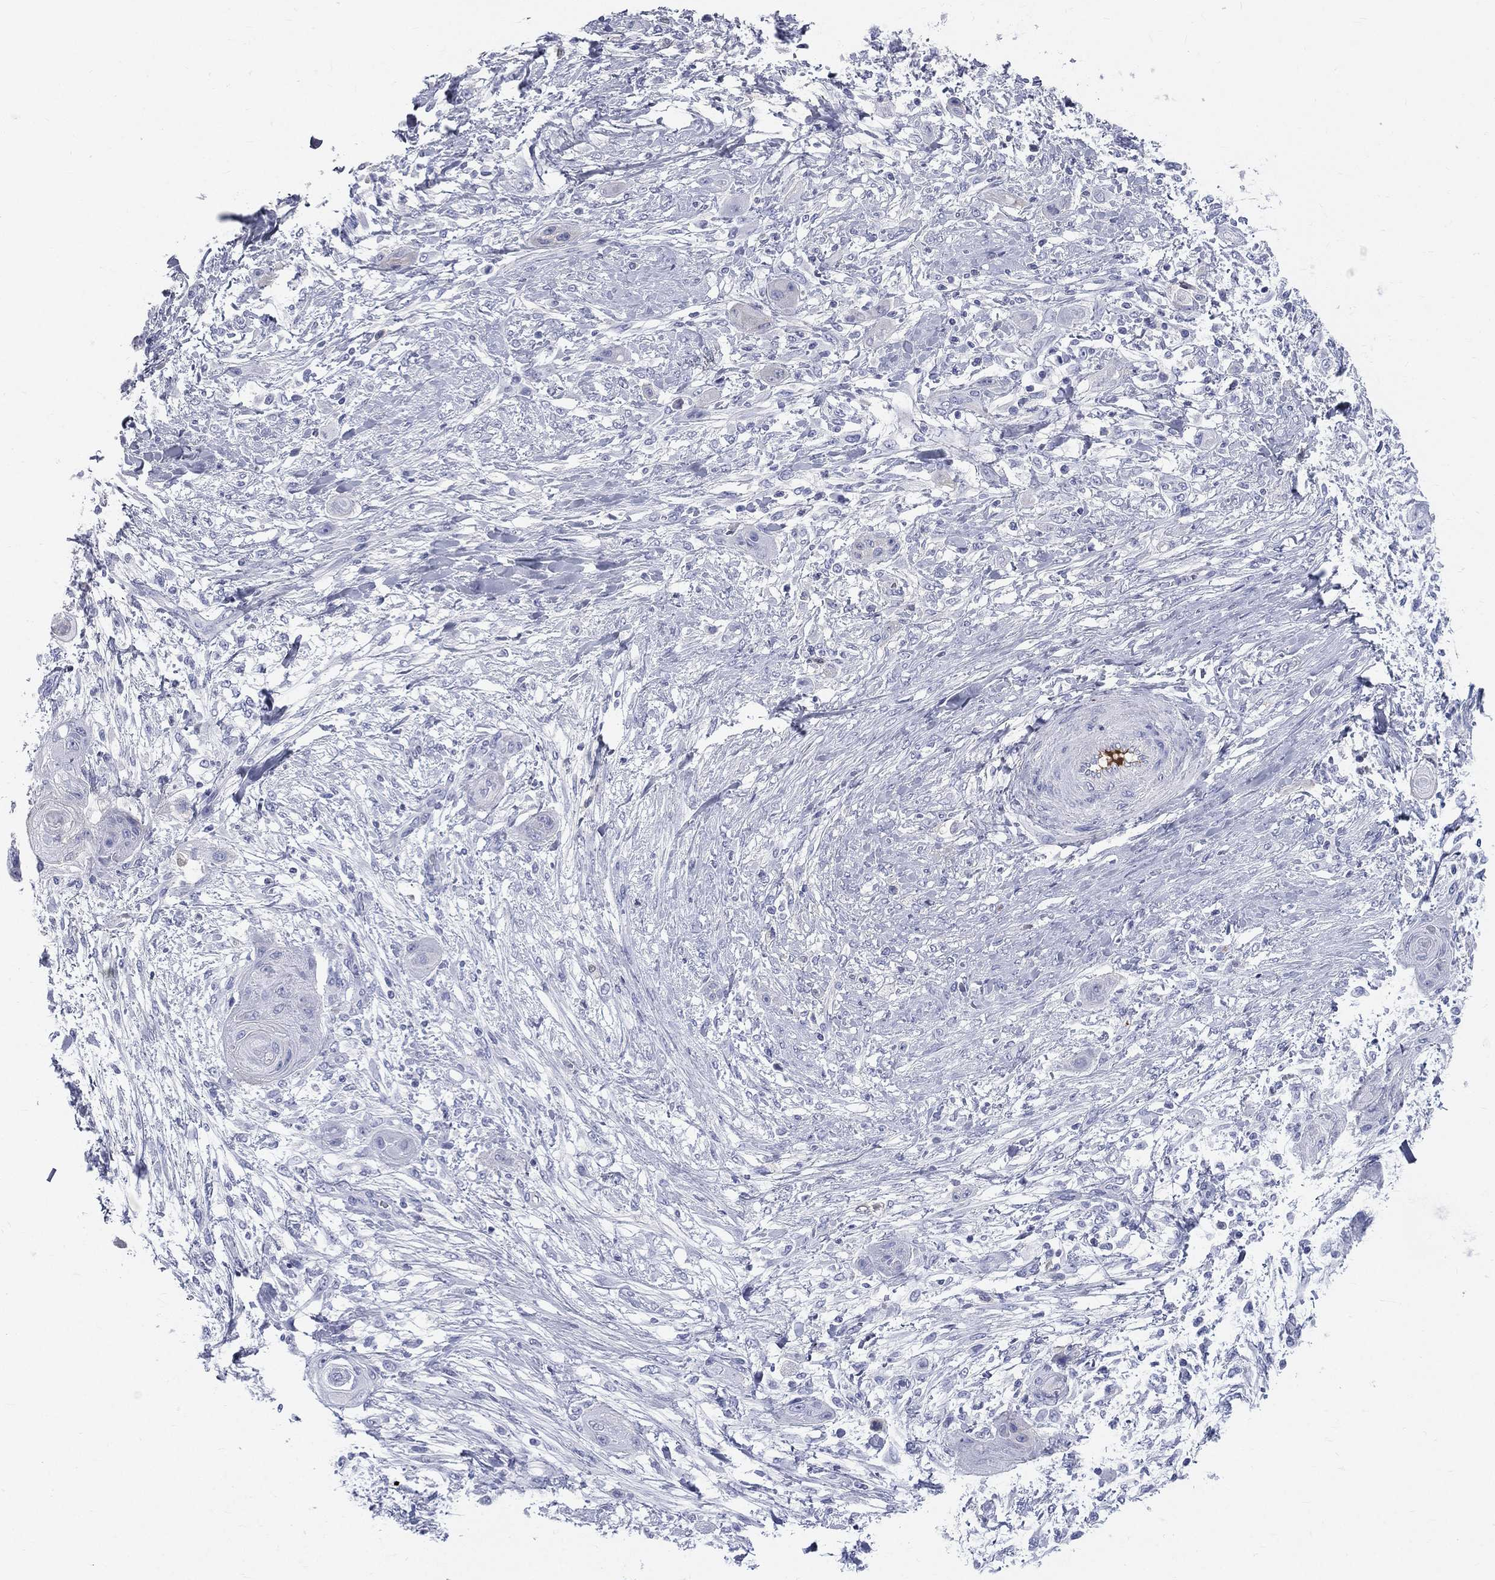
{"staining": {"intensity": "negative", "quantity": "none", "location": "none"}, "tissue": "skin cancer", "cell_type": "Tumor cells", "image_type": "cancer", "snomed": [{"axis": "morphology", "description": "Squamous cell carcinoma, NOS"}, {"axis": "topography", "description": "Skin"}], "caption": "Tumor cells are negative for protein expression in human skin cancer. Brightfield microscopy of immunohistochemistry stained with DAB (brown) and hematoxylin (blue), captured at high magnification.", "gene": "HP", "patient": {"sex": "male", "age": 62}}